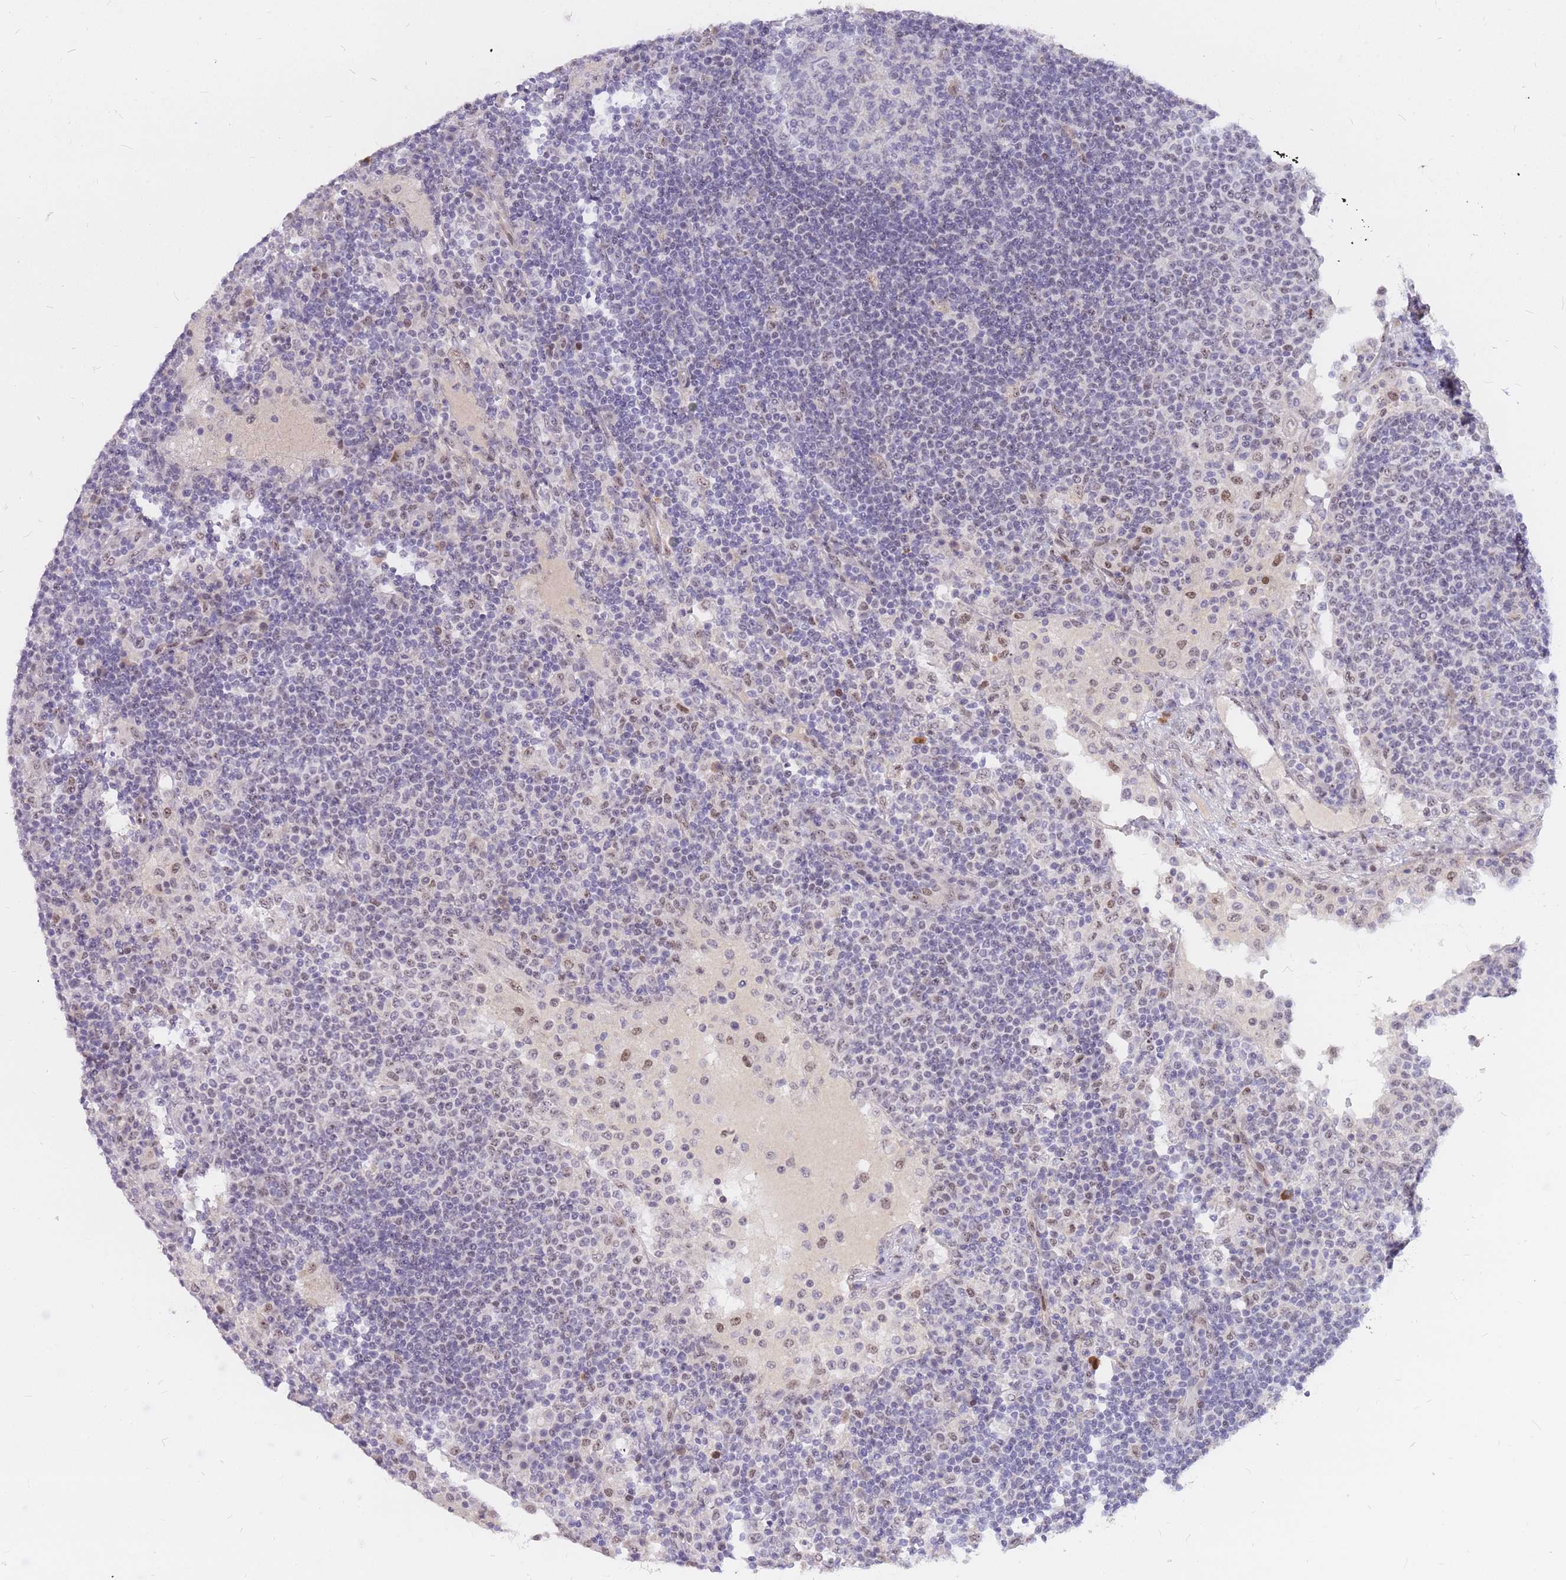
{"staining": {"intensity": "negative", "quantity": "none", "location": "none"}, "tissue": "lymph node", "cell_type": "Germinal center cells", "image_type": "normal", "snomed": [{"axis": "morphology", "description": "Normal tissue, NOS"}, {"axis": "topography", "description": "Lymph node"}], "caption": "Micrograph shows no significant protein positivity in germinal center cells of normal lymph node. (Stains: DAB (3,3'-diaminobenzidine) immunohistochemistry (IHC) with hematoxylin counter stain, Microscopy: brightfield microscopy at high magnification).", "gene": "TLE2", "patient": {"sex": "female", "age": 53}}